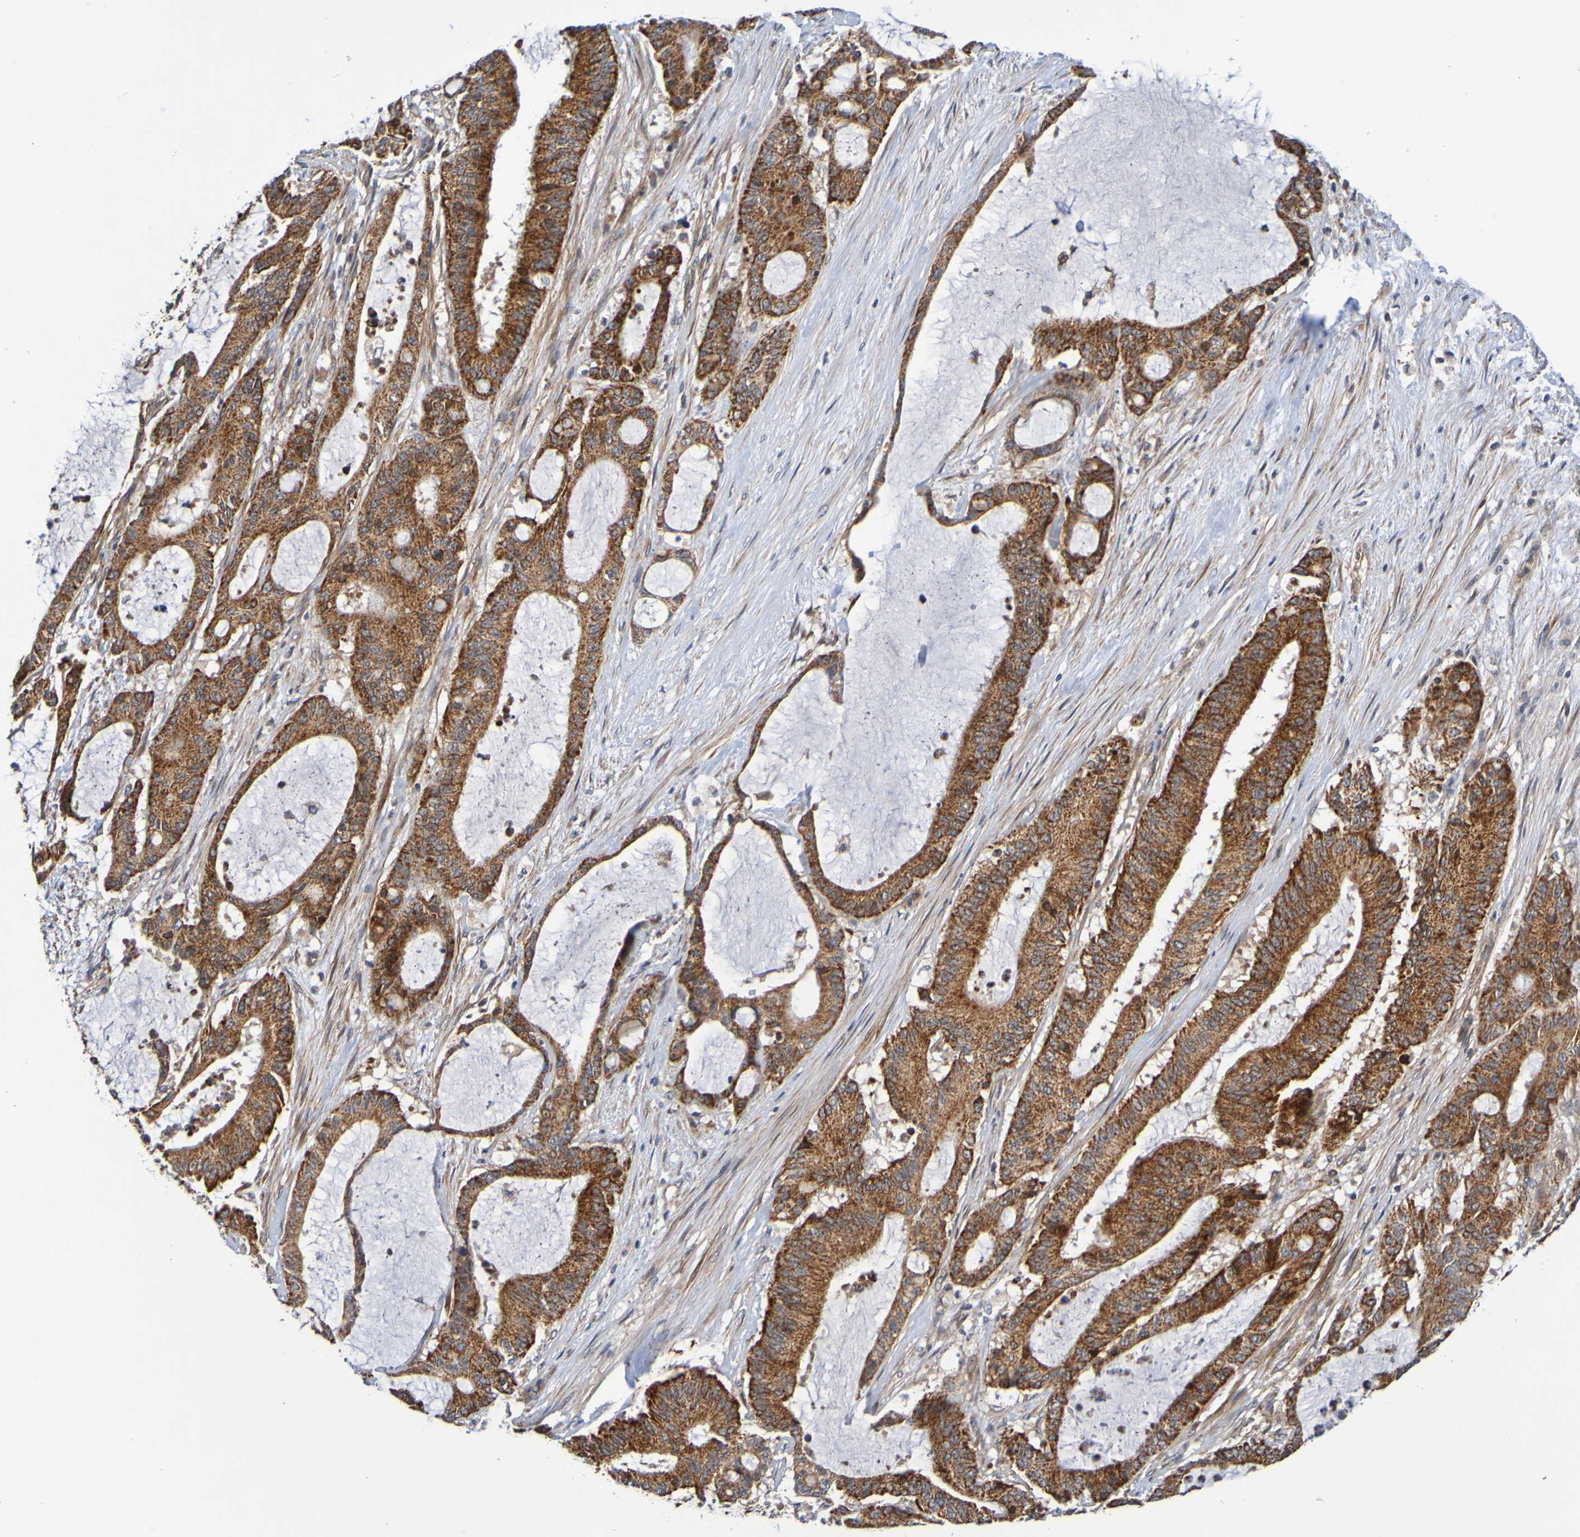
{"staining": {"intensity": "strong", "quantity": ">75%", "location": "cytoplasmic/membranous"}, "tissue": "liver cancer", "cell_type": "Tumor cells", "image_type": "cancer", "snomed": [{"axis": "morphology", "description": "Cholangiocarcinoma"}, {"axis": "topography", "description": "Liver"}], "caption": "Brown immunohistochemical staining in liver cholangiocarcinoma shows strong cytoplasmic/membranous staining in about >75% of tumor cells.", "gene": "CCDC51", "patient": {"sex": "female", "age": 73}}